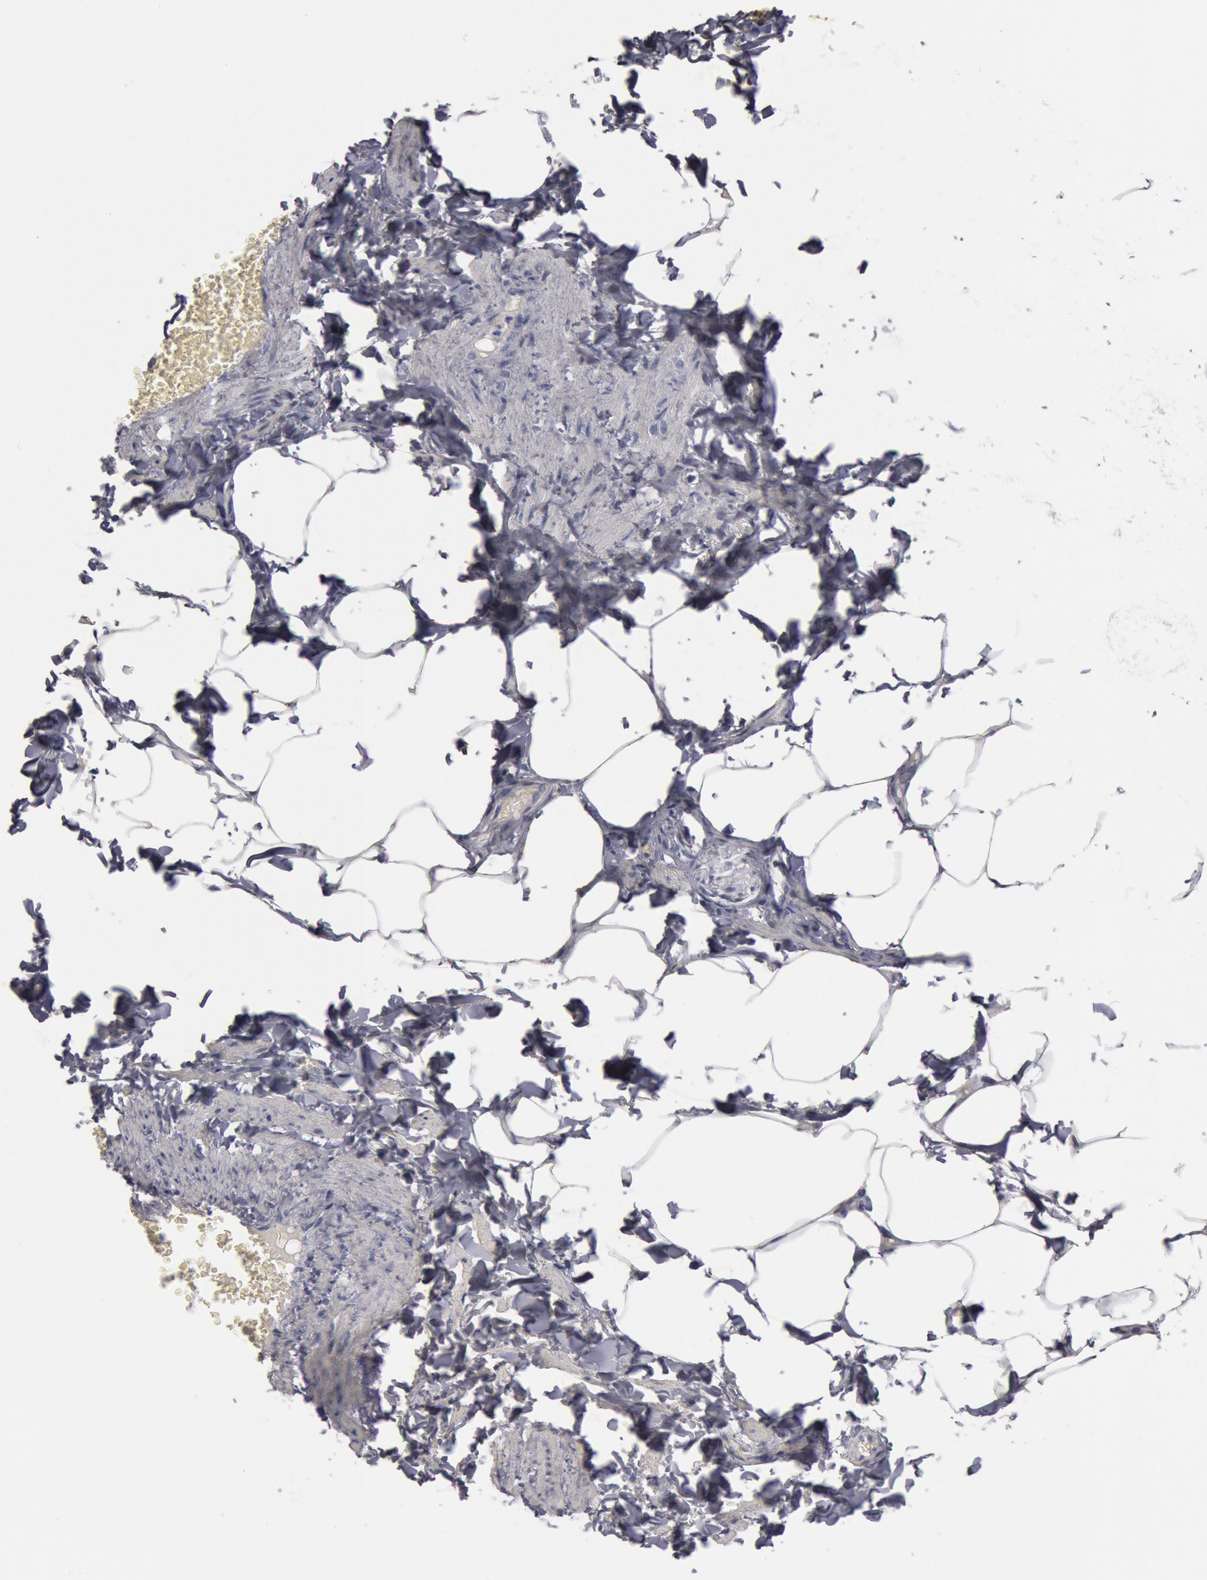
{"staining": {"intensity": "negative", "quantity": "none", "location": "none"}, "tissue": "adipose tissue", "cell_type": "Adipocytes", "image_type": "normal", "snomed": [{"axis": "morphology", "description": "Normal tissue, NOS"}, {"axis": "topography", "description": "Vascular tissue"}], "caption": "Photomicrograph shows no protein positivity in adipocytes of unremarkable adipose tissue.", "gene": "FOXA2", "patient": {"sex": "male", "age": 41}}